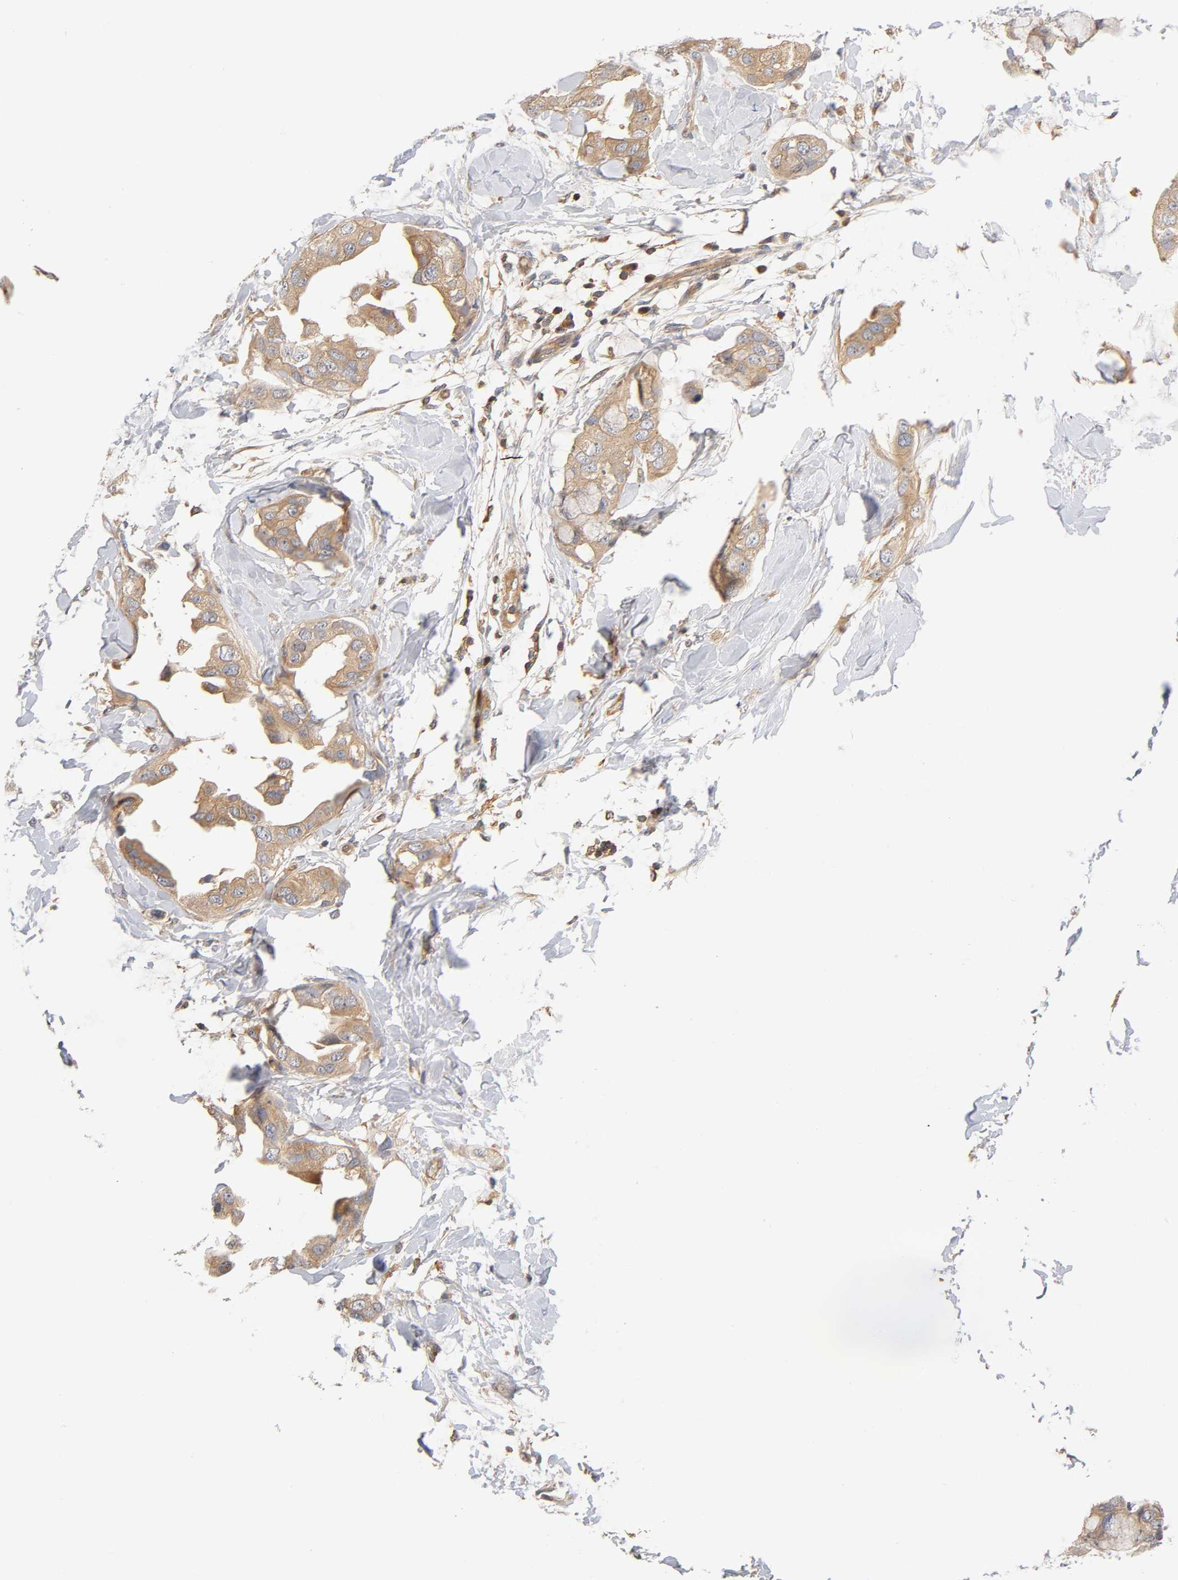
{"staining": {"intensity": "moderate", "quantity": ">75%", "location": "cytoplasmic/membranous"}, "tissue": "breast cancer", "cell_type": "Tumor cells", "image_type": "cancer", "snomed": [{"axis": "morphology", "description": "Duct carcinoma"}, {"axis": "topography", "description": "Breast"}], "caption": "Protein staining reveals moderate cytoplasmic/membranous staining in approximately >75% of tumor cells in intraductal carcinoma (breast).", "gene": "ACTR2", "patient": {"sex": "female", "age": 40}}